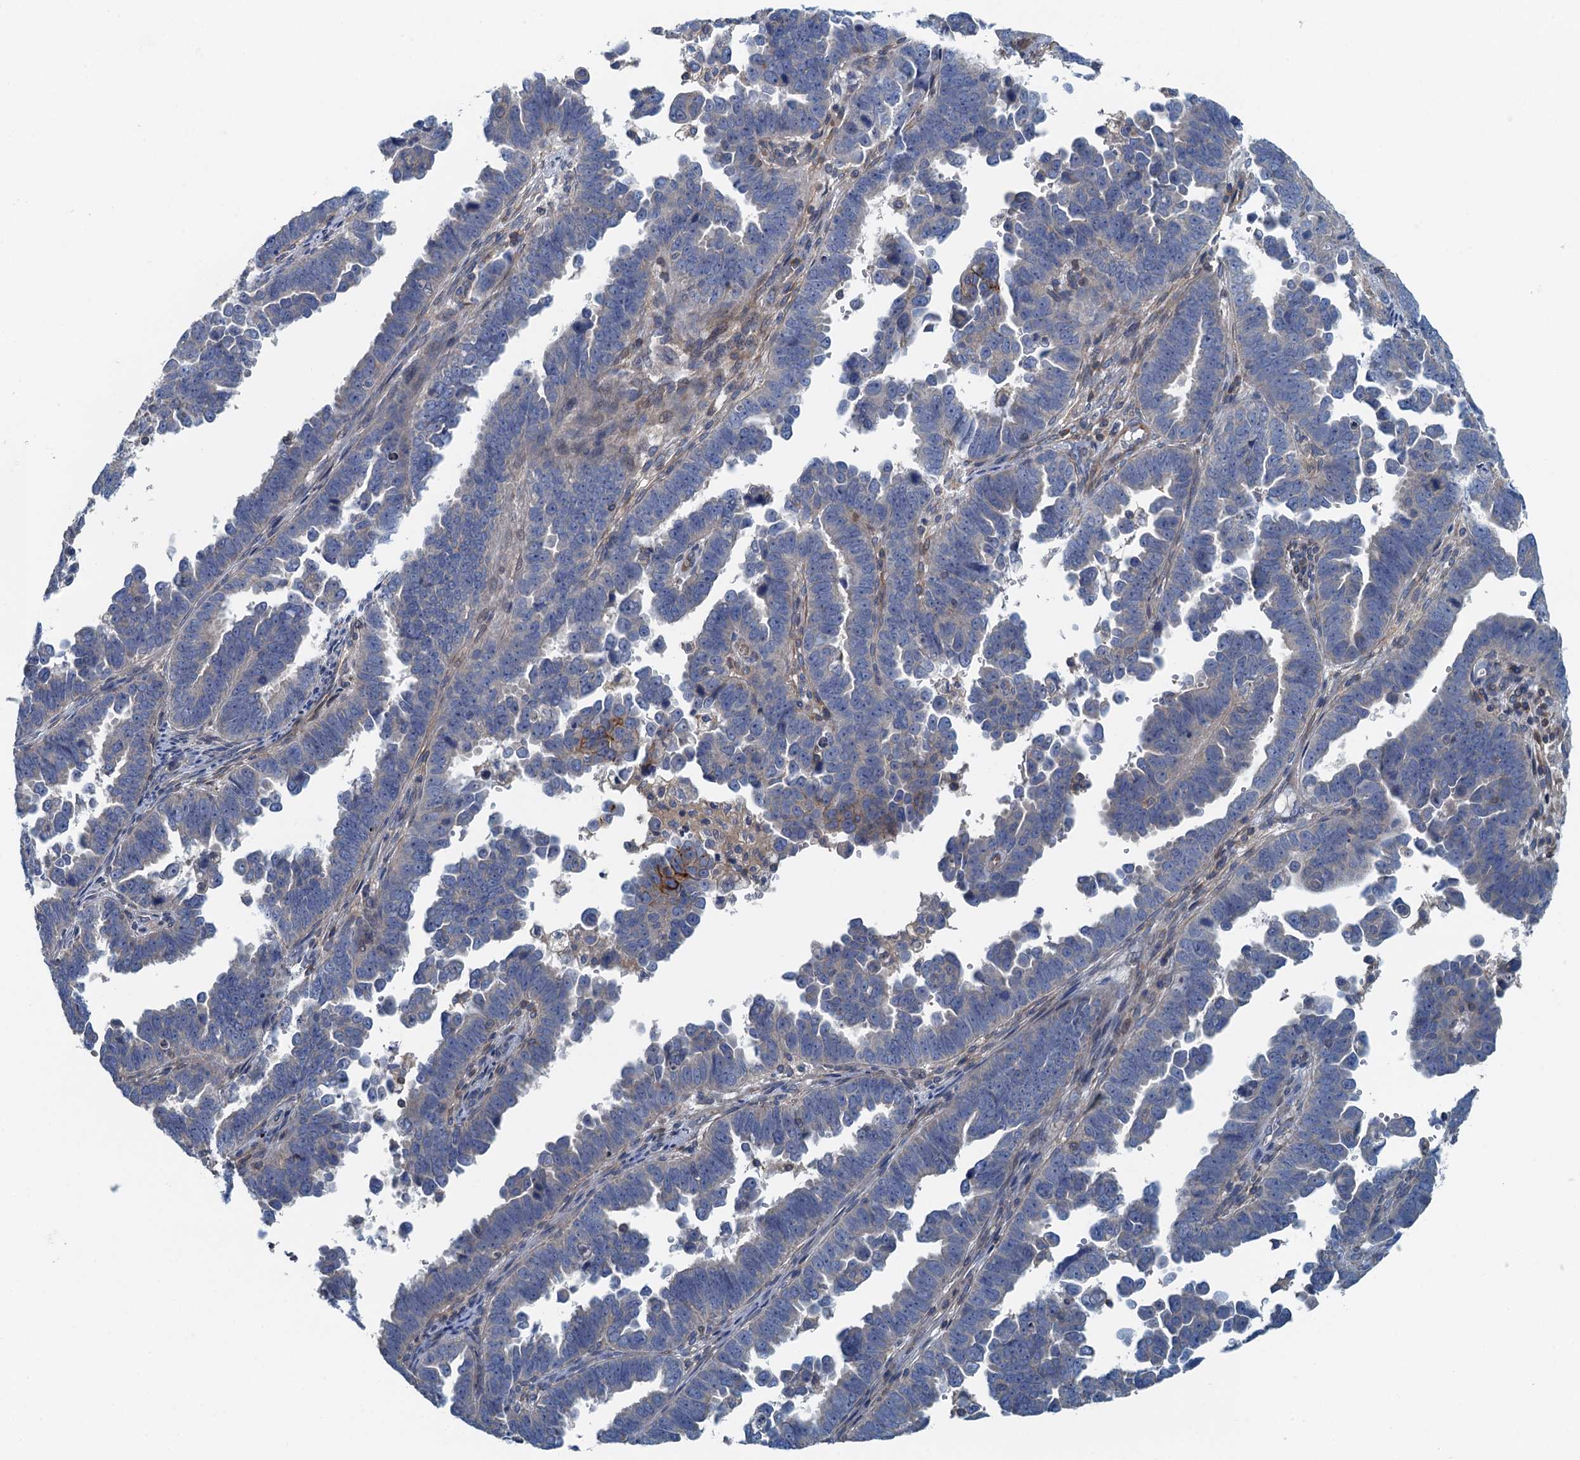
{"staining": {"intensity": "negative", "quantity": "none", "location": "none"}, "tissue": "endometrial cancer", "cell_type": "Tumor cells", "image_type": "cancer", "snomed": [{"axis": "morphology", "description": "Adenocarcinoma, NOS"}, {"axis": "topography", "description": "Endometrium"}], "caption": "Adenocarcinoma (endometrial) was stained to show a protein in brown. There is no significant staining in tumor cells.", "gene": "PPP1R14D", "patient": {"sex": "female", "age": 75}}